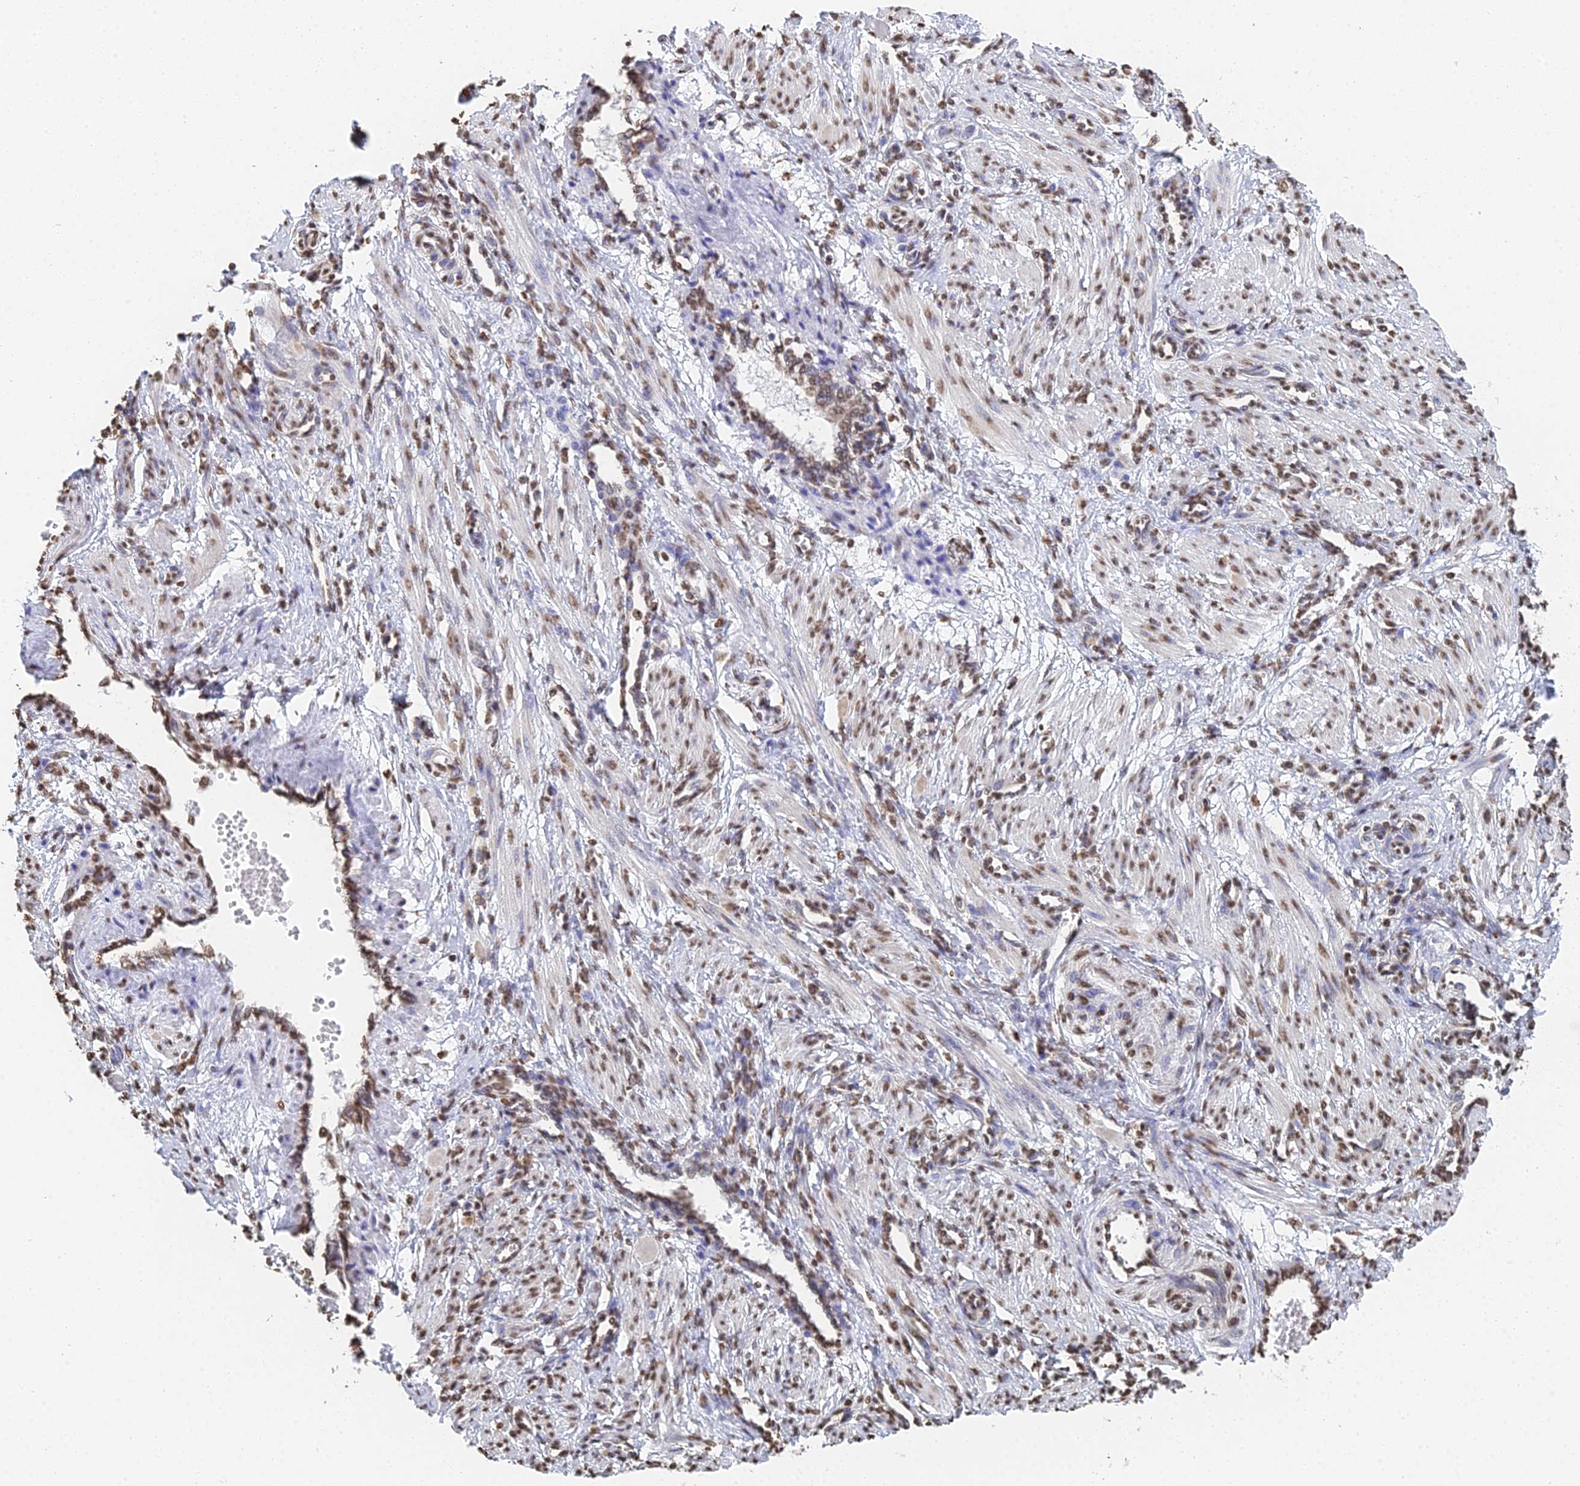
{"staining": {"intensity": "moderate", "quantity": ">75%", "location": "nuclear"}, "tissue": "smooth muscle", "cell_type": "Smooth muscle cells", "image_type": "normal", "snomed": [{"axis": "morphology", "description": "Normal tissue, NOS"}, {"axis": "topography", "description": "Endometrium"}], "caption": "IHC (DAB (3,3'-diaminobenzidine)) staining of unremarkable human smooth muscle exhibits moderate nuclear protein staining in about >75% of smooth muscle cells. Immunohistochemistry stains the protein of interest in brown and the nuclei are stained blue.", "gene": "GBP3", "patient": {"sex": "female", "age": 33}}